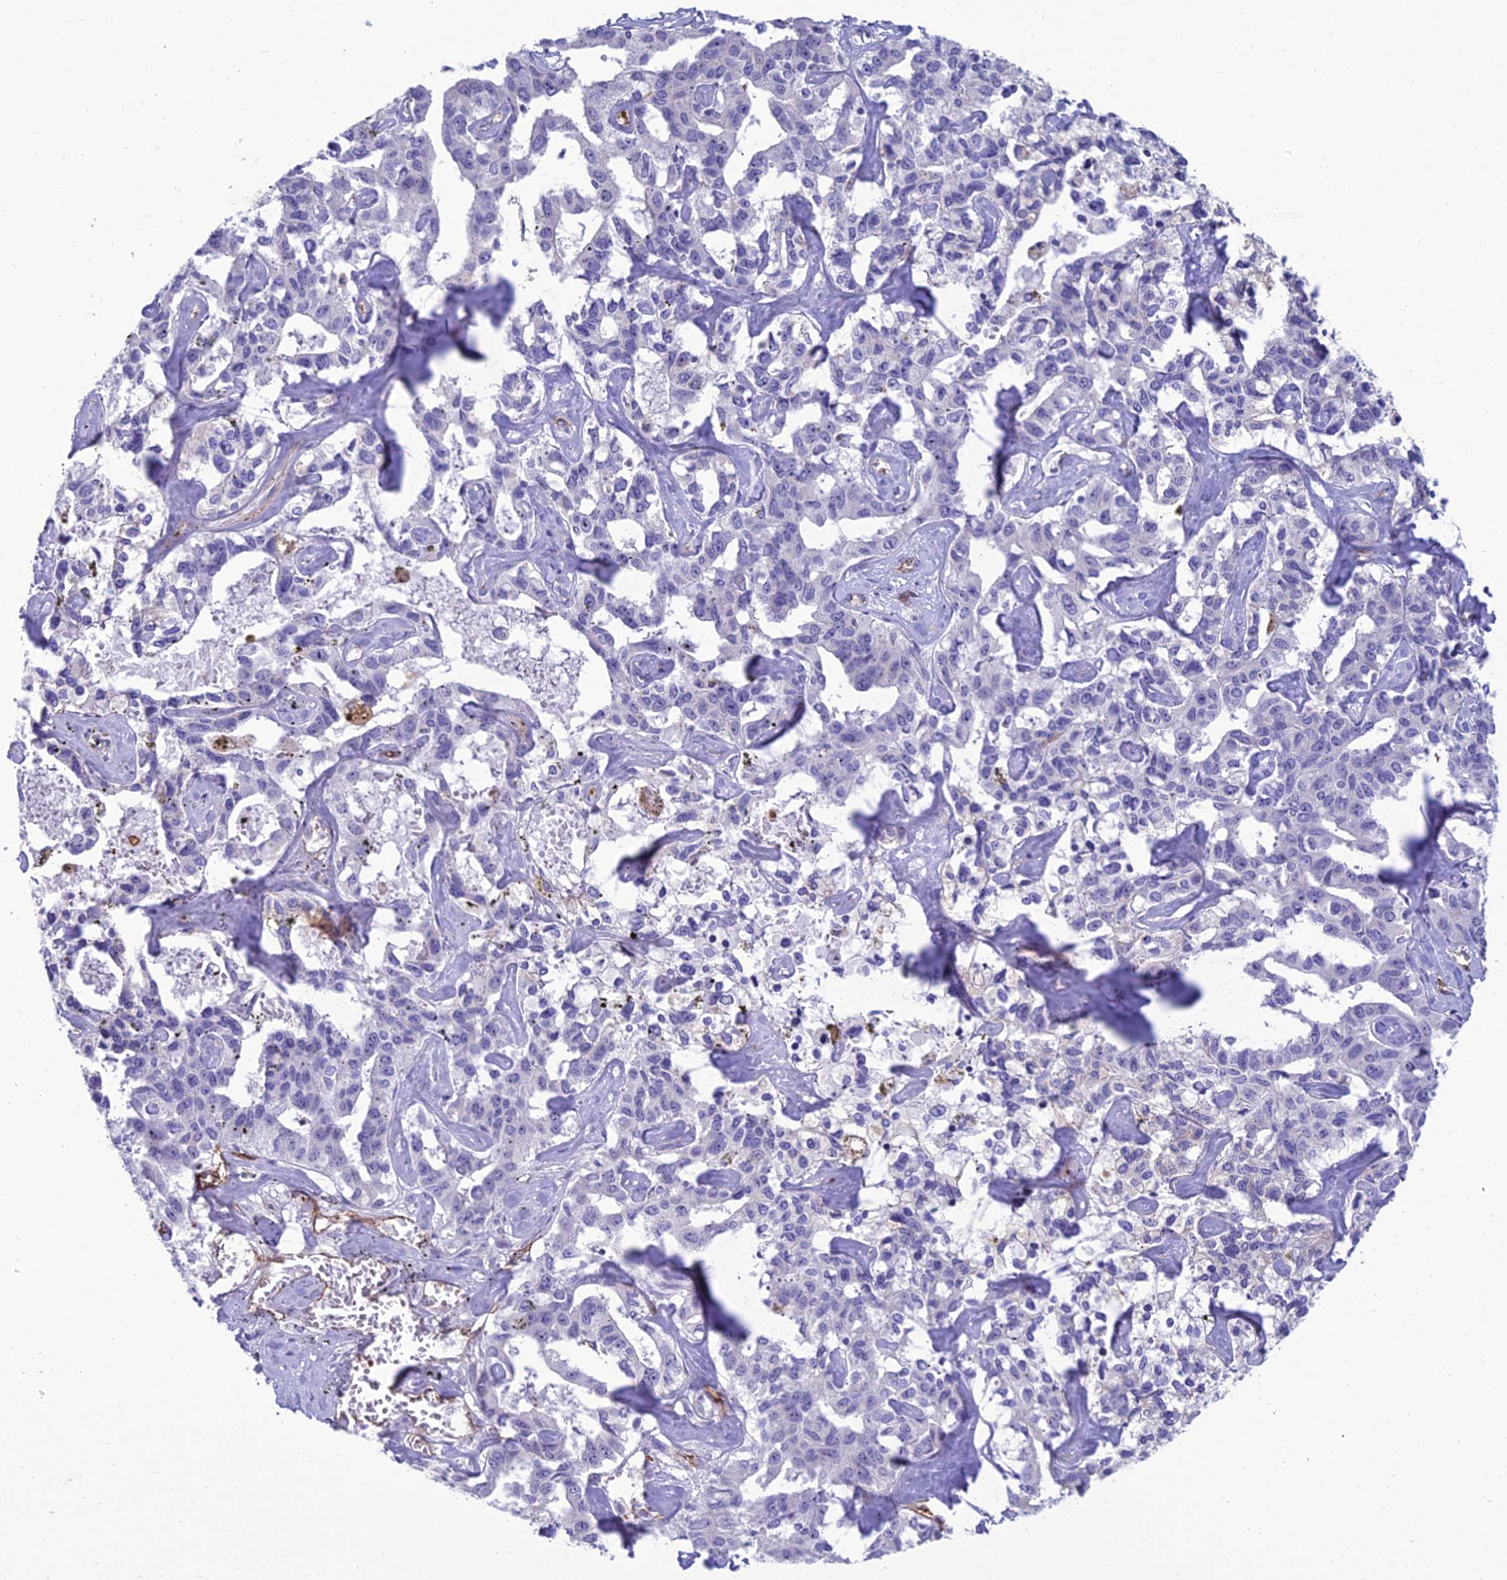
{"staining": {"intensity": "negative", "quantity": "none", "location": "none"}, "tissue": "liver cancer", "cell_type": "Tumor cells", "image_type": "cancer", "snomed": [{"axis": "morphology", "description": "Cholangiocarcinoma"}, {"axis": "topography", "description": "Liver"}], "caption": "Liver cancer was stained to show a protein in brown. There is no significant expression in tumor cells. Brightfield microscopy of IHC stained with DAB (3,3'-diaminobenzidine) (brown) and hematoxylin (blue), captured at high magnification.", "gene": "BBS7", "patient": {"sex": "male", "age": 59}}